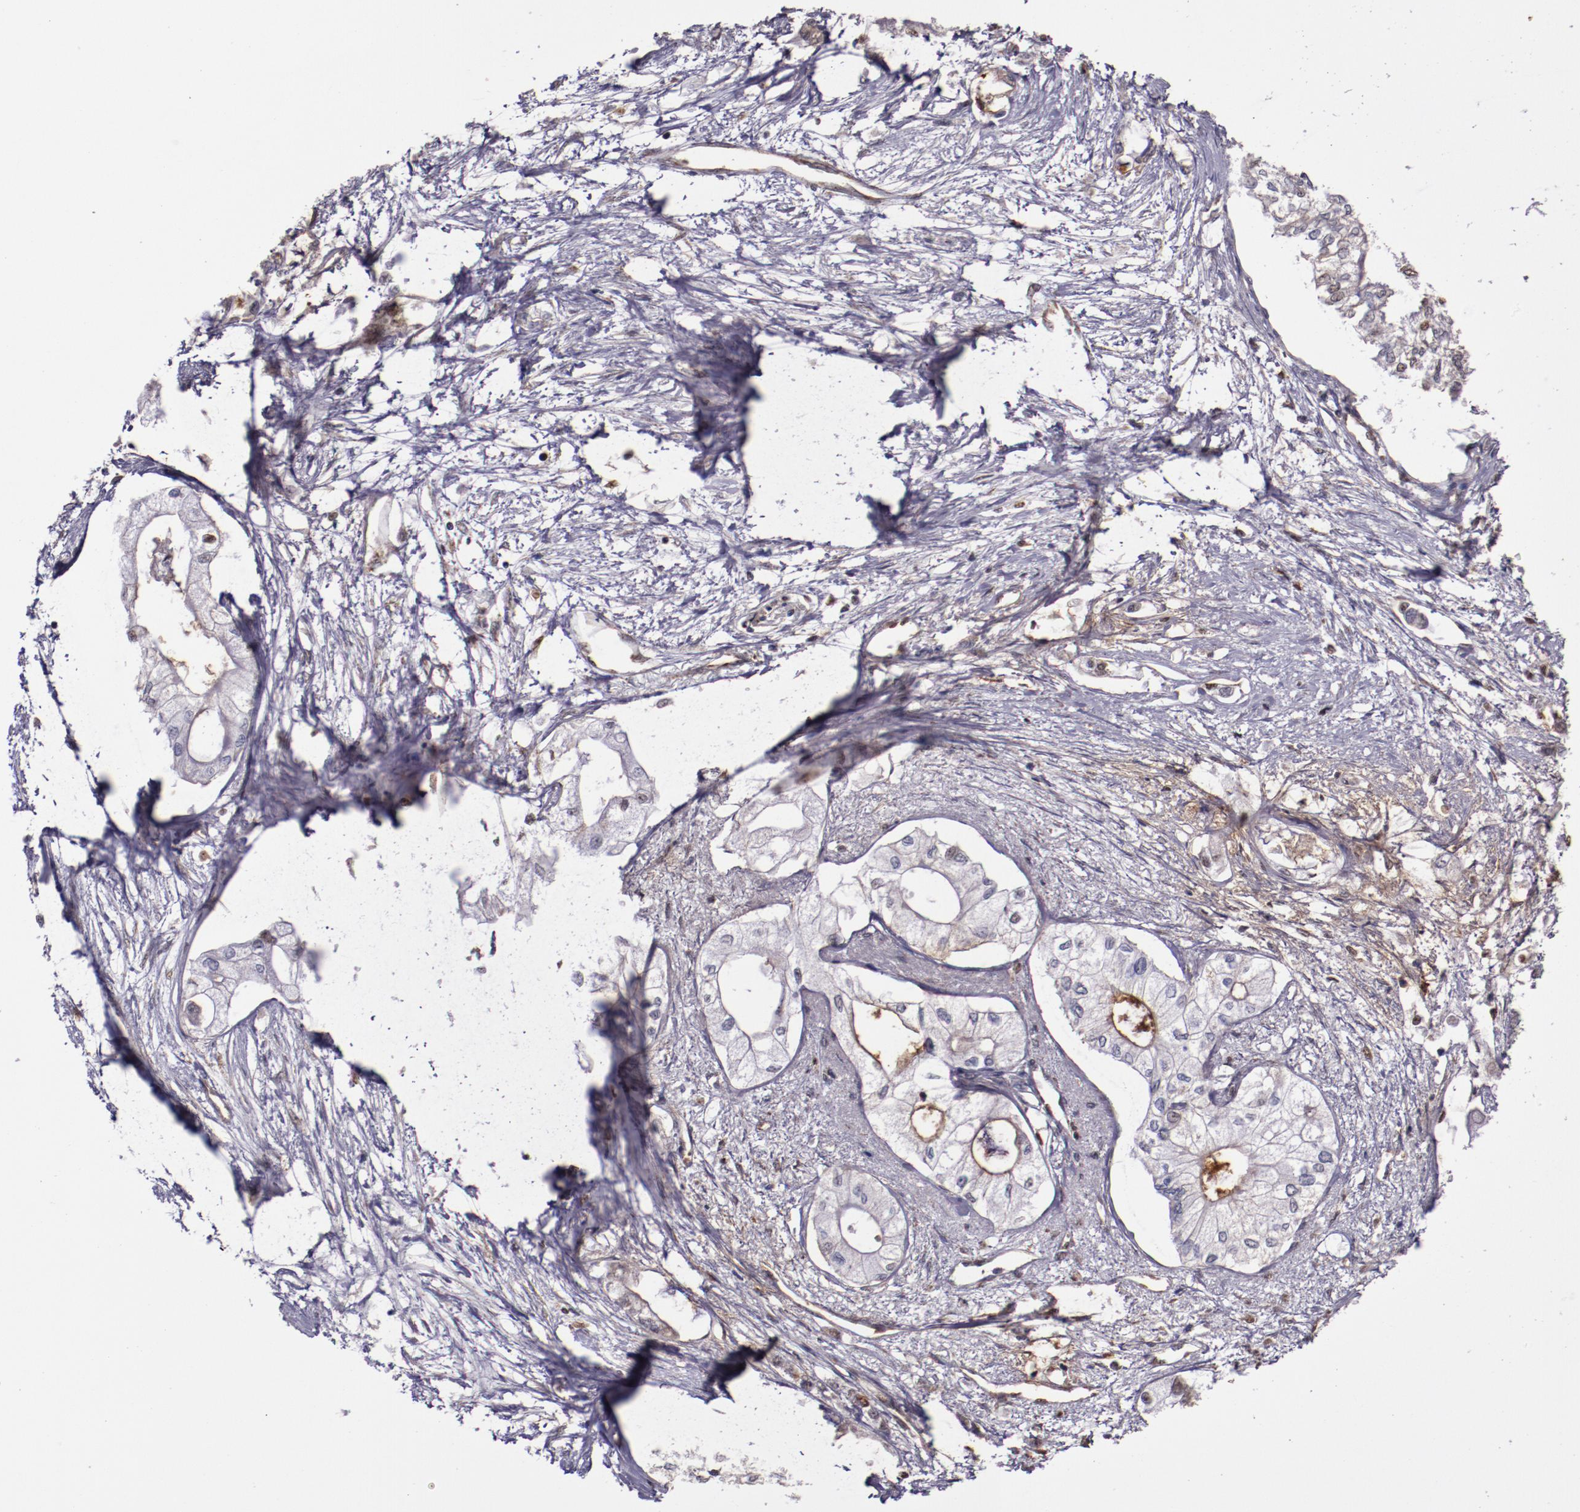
{"staining": {"intensity": "negative", "quantity": "none", "location": "none"}, "tissue": "pancreatic cancer", "cell_type": "Tumor cells", "image_type": "cancer", "snomed": [{"axis": "morphology", "description": "Adenocarcinoma, NOS"}, {"axis": "topography", "description": "Pancreas"}], "caption": "A photomicrograph of adenocarcinoma (pancreatic) stained for a protein demonstrates no brown staining in tumor cells.", "gene": "CECR2", "patient": {"sex": "male", "age": 79}}